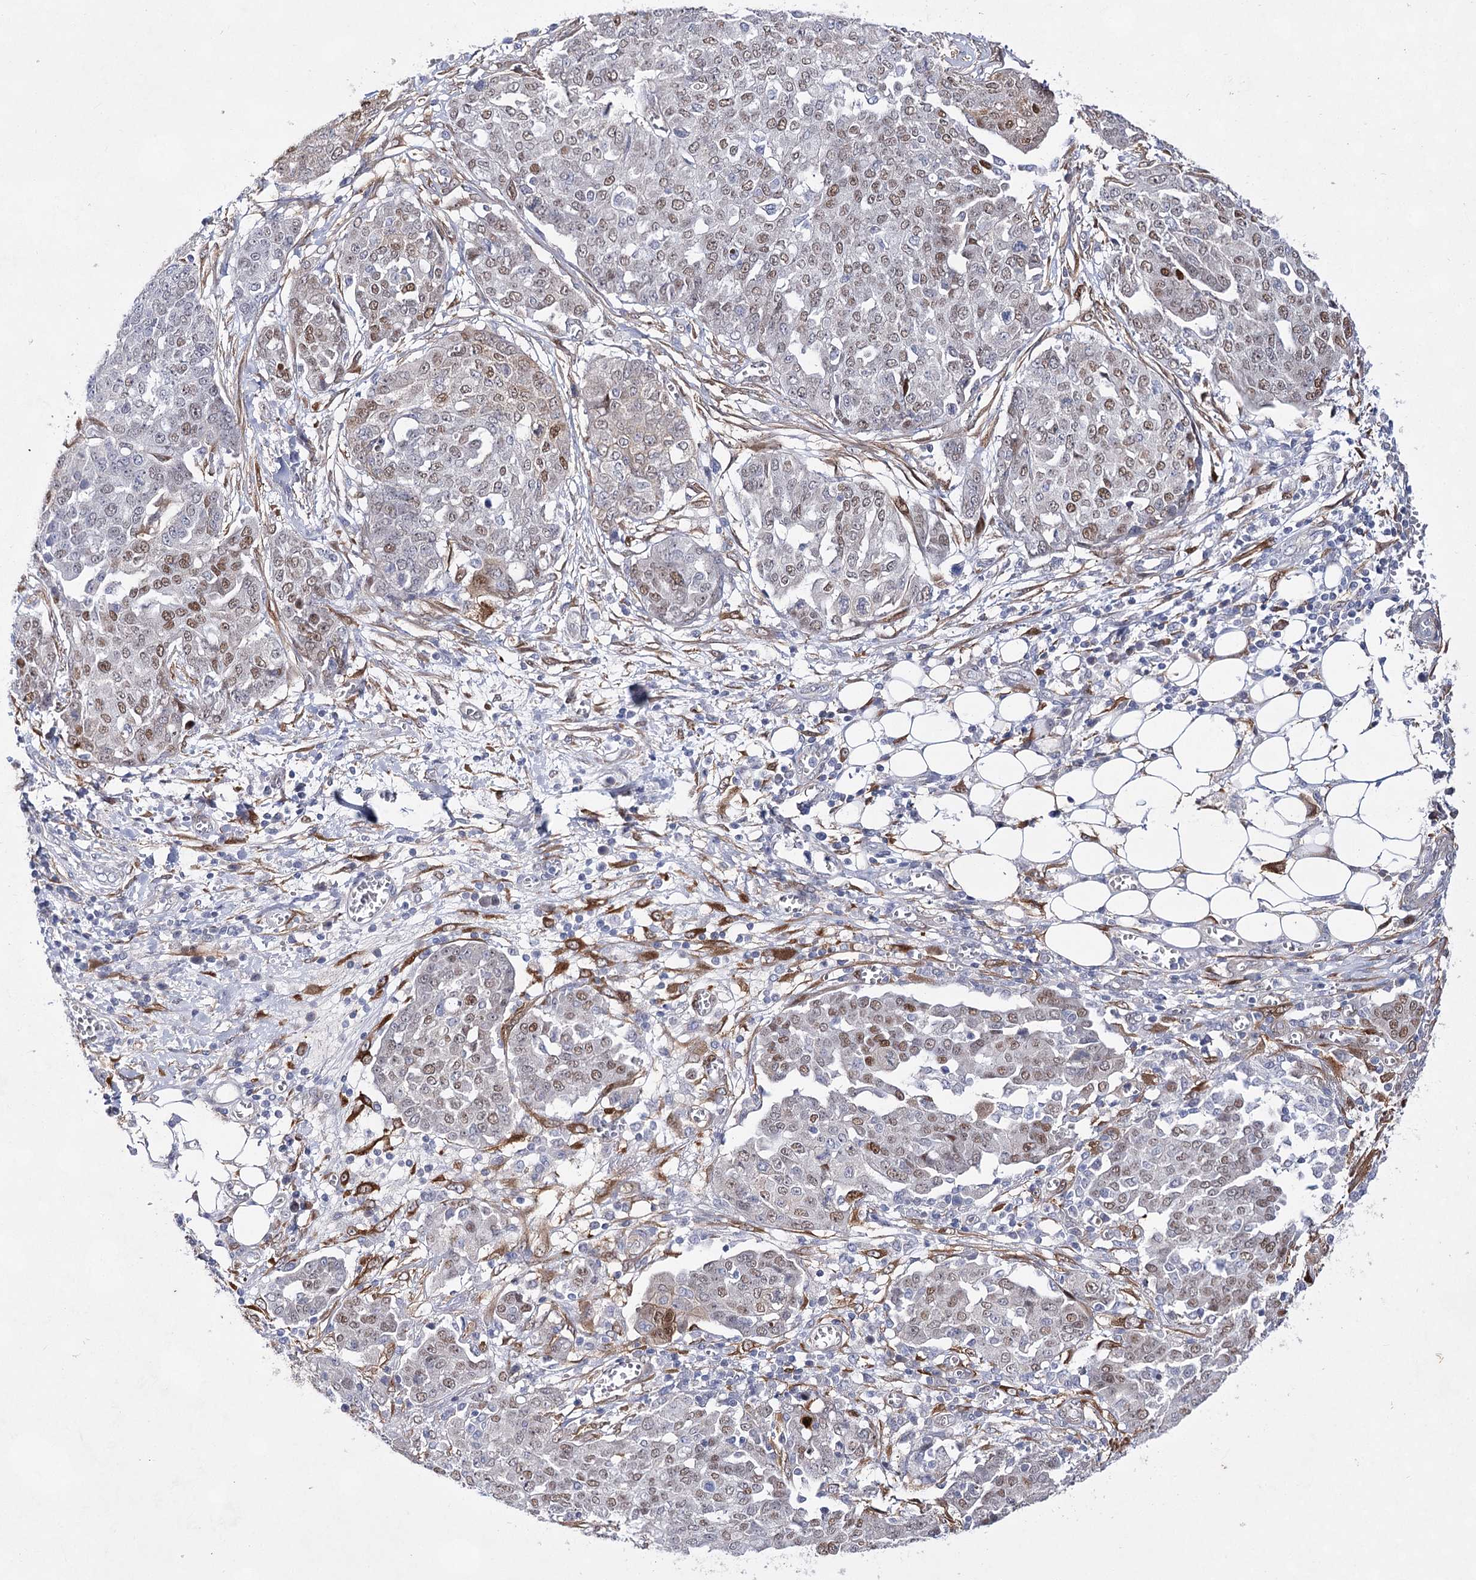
{"staining": {"intensity": "moderate", "quantity": "<25%", "location": "nuclear"}, "tissue": "ovarian cancer", "cell_type": "Tumor cells", "image_type": "cancer", "snomed": [{"axis": "morphology", "description": "Cystadenocarcinoma, serous, NOS"}, {"axis": "topography", "description": "Soft tissue"}, {"axis": "topography", "description": "Ovary"}], "caption": "Immunohistochemistry micrograph of human ovarian serous cystadenocarcinoma stained for a protein (brown), which shows low levels of moderate nuclear staining in approximately <25% of tumor cells.", "gene": "UGDH", "patient": {"sex": "female", "age": 57}}